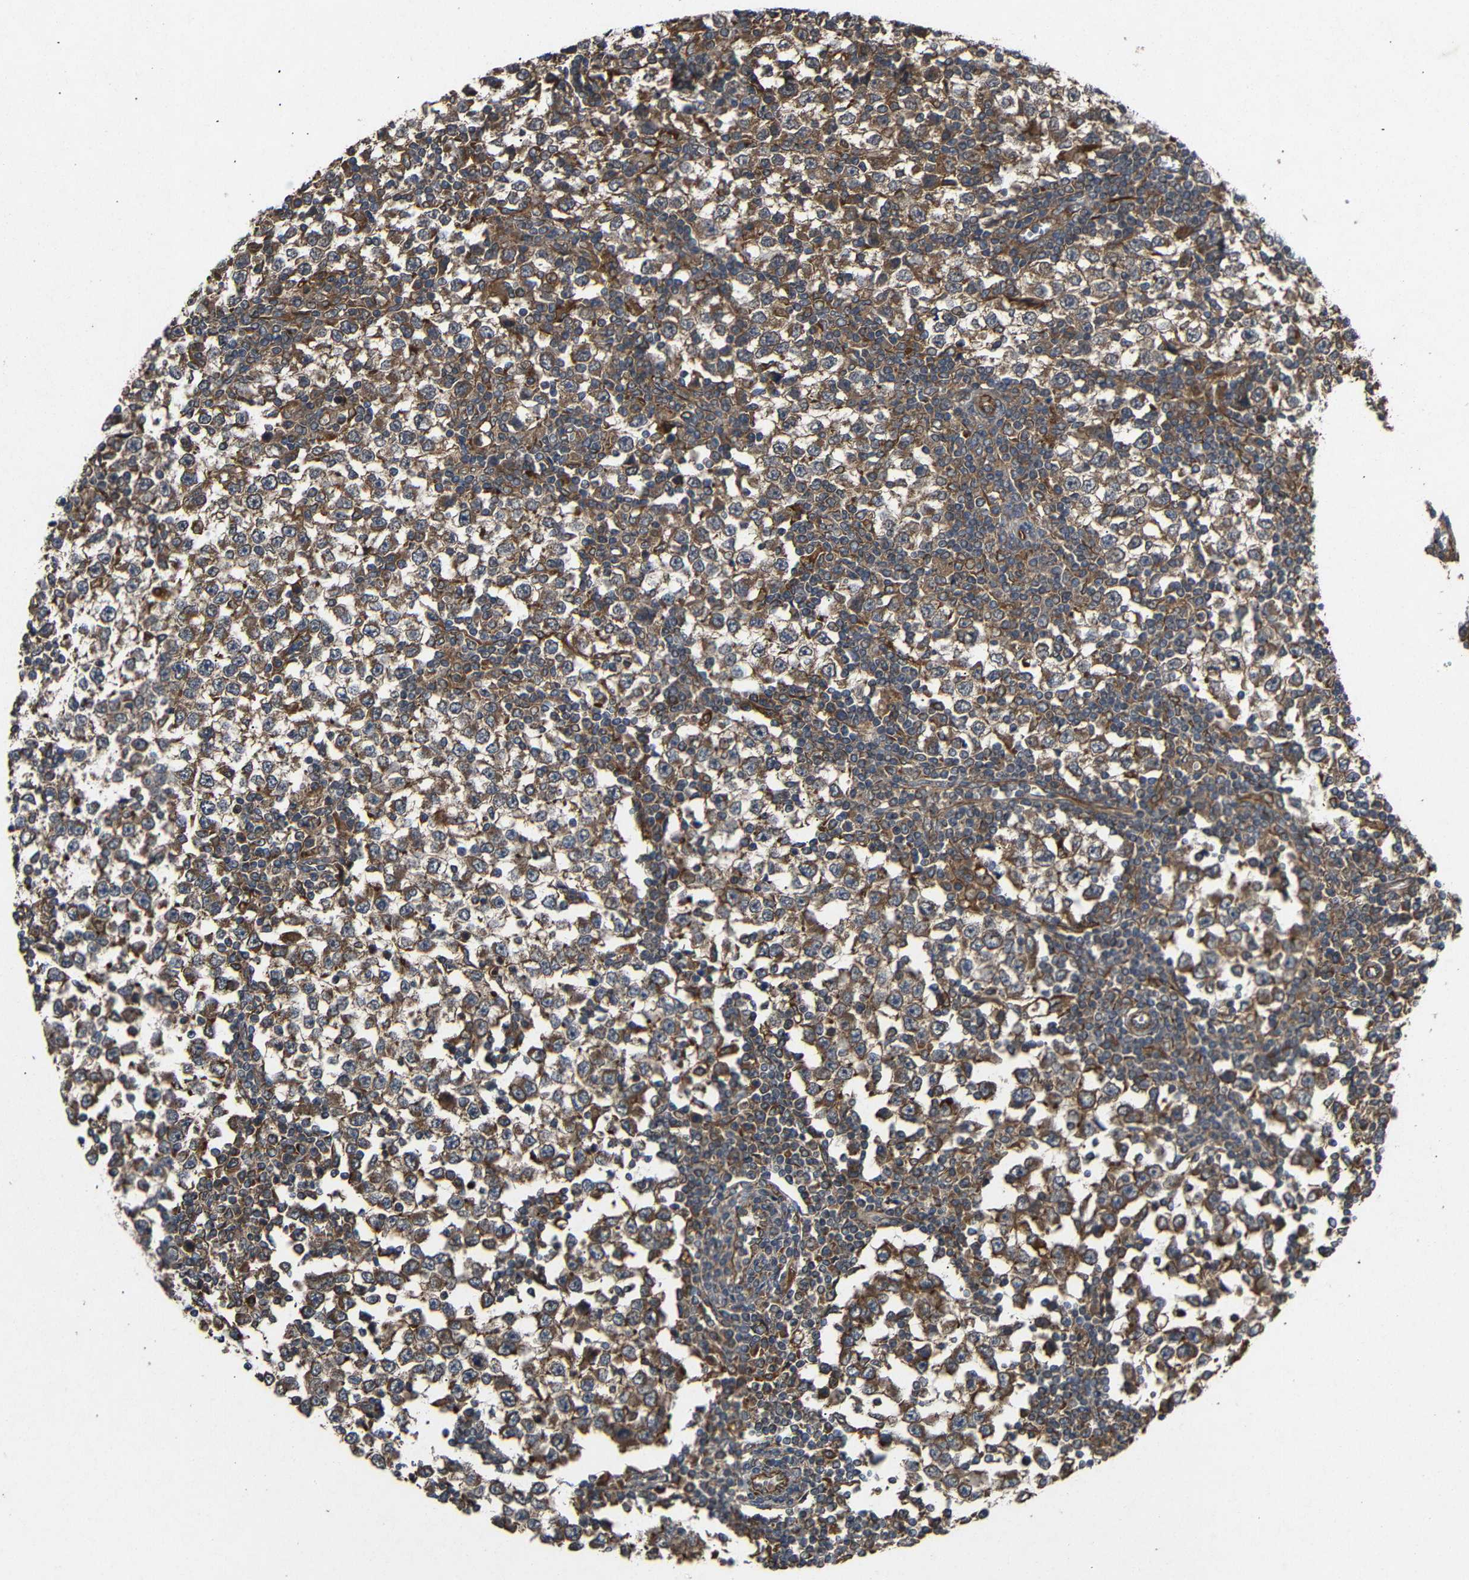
{"staining": {"intensity": "moderate", "quantity": ">75%", "location": "cytoplasmic/membranous"}, "tissue": "testis cancer", "cell_type": "Tumor cells", "image_type": "cancer", "snomed": [{"axis": "morphology", "description": "Seminoma, NOS"}, {"axis": "topography", "description": "Testis"}], "caption": "Testis seminoma stained for a protein exhibits moderate cytoplasmic/membranous positivity in tumor cells.", "gene": "EIF2S1", "patient": {"sex": "male", "age": 65}}